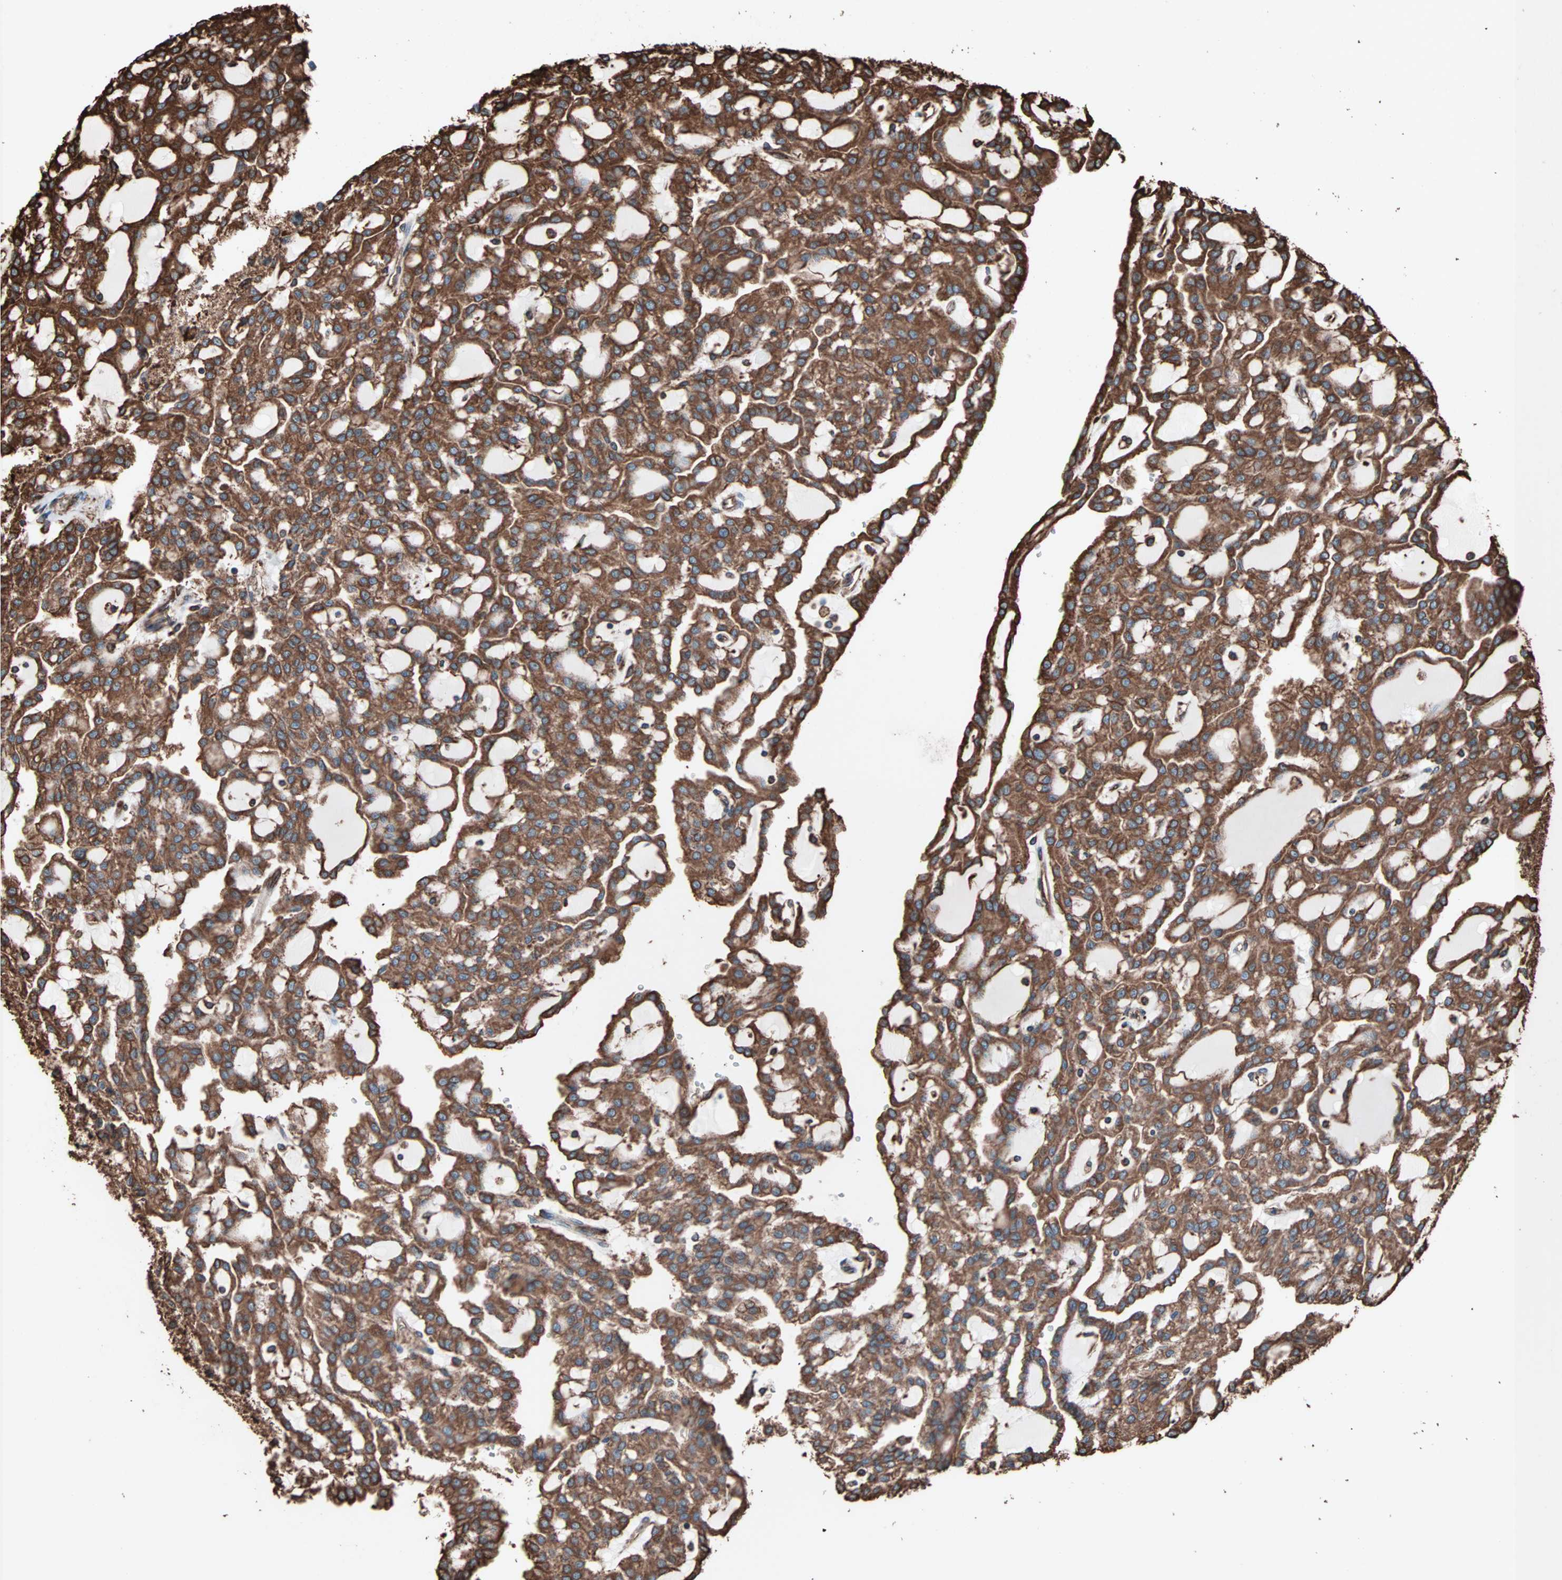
{"staining": {"intensity": "strong", "quantity": ">75%", "location": "cytoplasmic/membranous"}, "tissue": "renal cancer", "cell_type": "Tumor cells", "image_type": "cancer", "snomed": [{"axis": "morphology", "description": "Adenocarcinoma, NOS"}, {"axis": "topography", "description": "Kidney"}], "caption": "Strong cytoplasmic/membranous expression for a protein is seen in about >75% of tumor cells of renal cancer using immunohistochemistry.", "gene": "HSP90B1", "patient": {"sex": "male", "age": 63}}